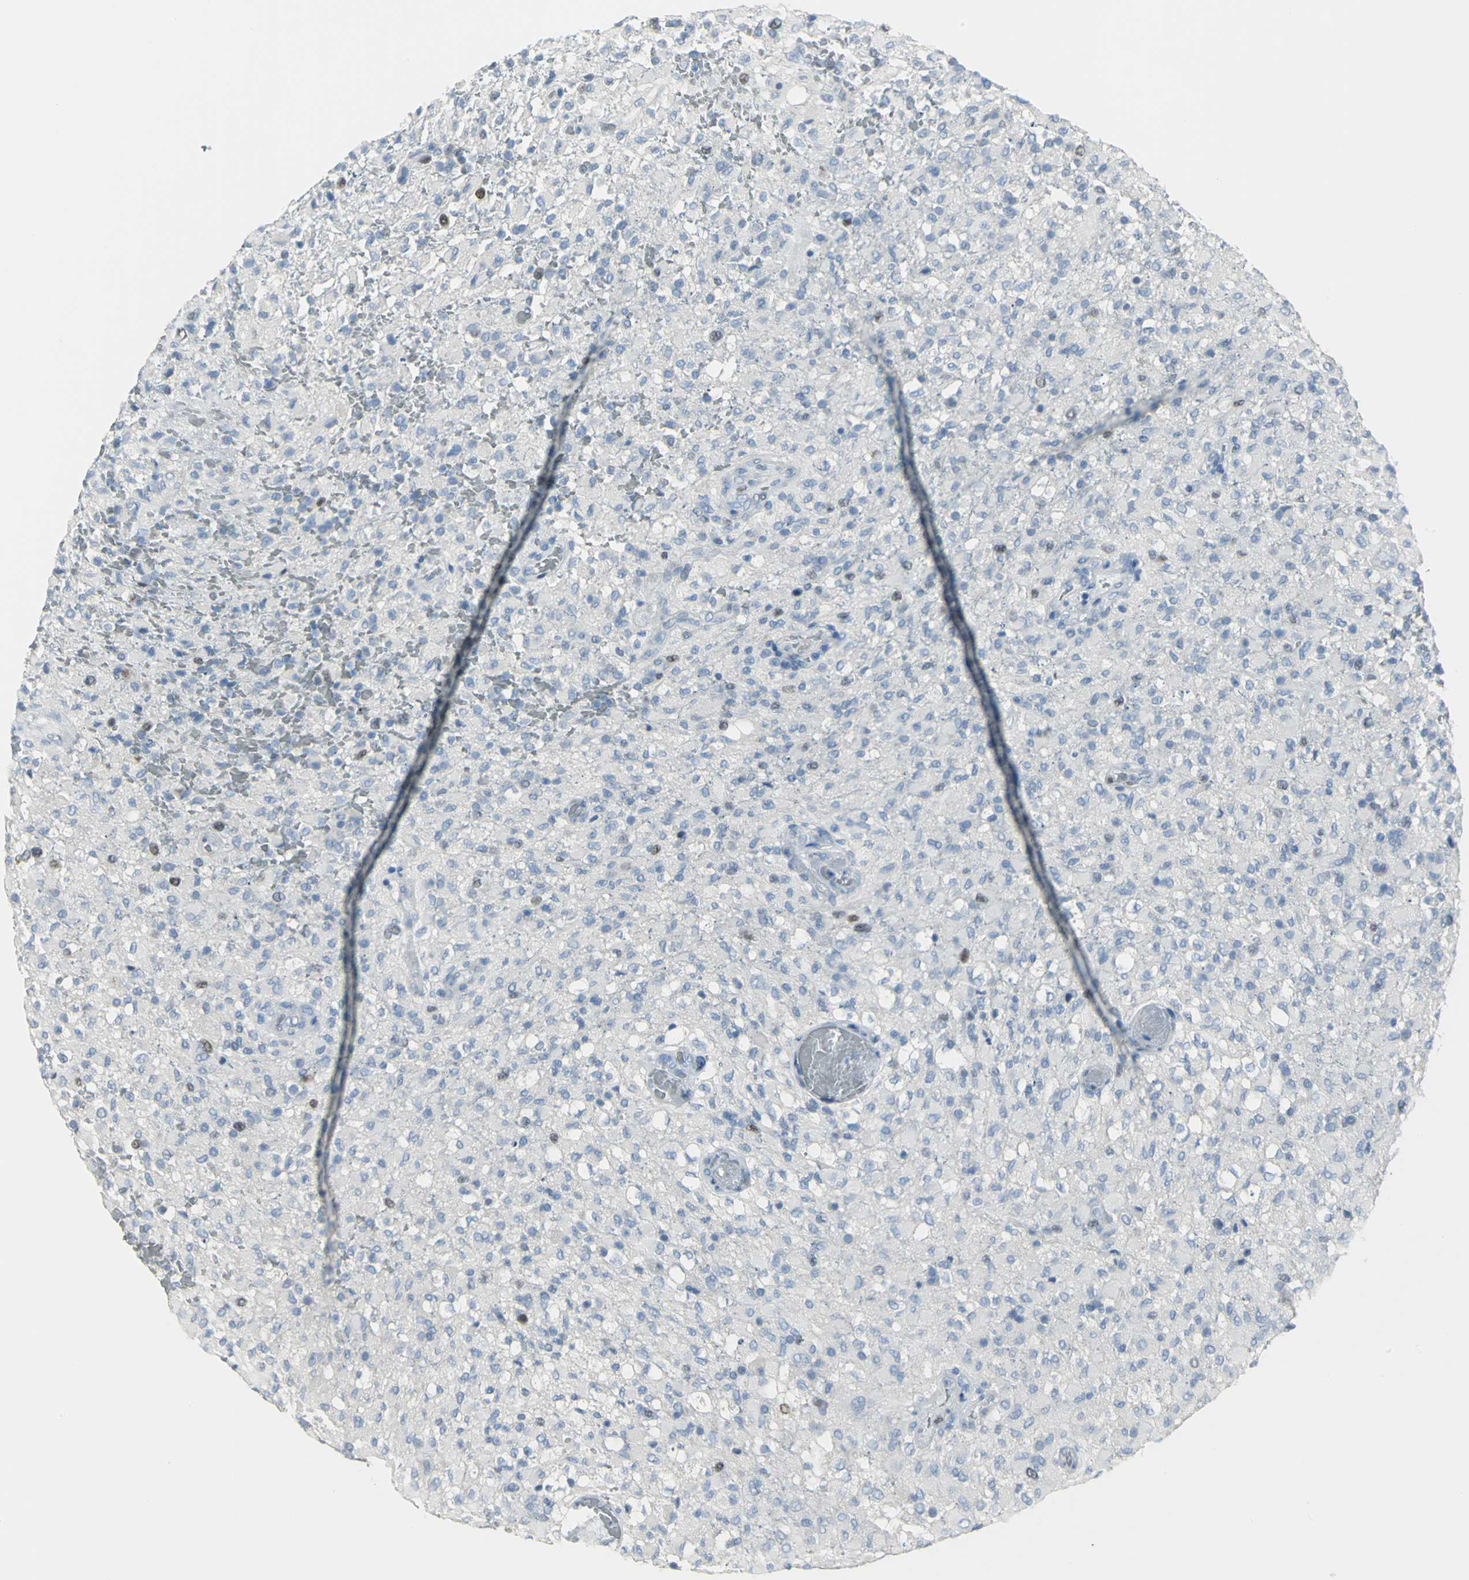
{"staining": {"intensity": "moderate", "quantity": "<25%", "location": "nuclear"}, "tissue": "glioma", "cell_type": "Tumor cells", "image_type": "cancer", "snomed": [{"axis": "morphology", "description": "Glioma, malignant, High grade"}, {"axis": "topography", "description": "Brain"}], "caption": "A brown stain highlights moderate nuclear expression of a protein in malignant glioma (high-grade) tumor cells.", "gene": "MCM3", "patient": {"sex": "male", "age": 71}}